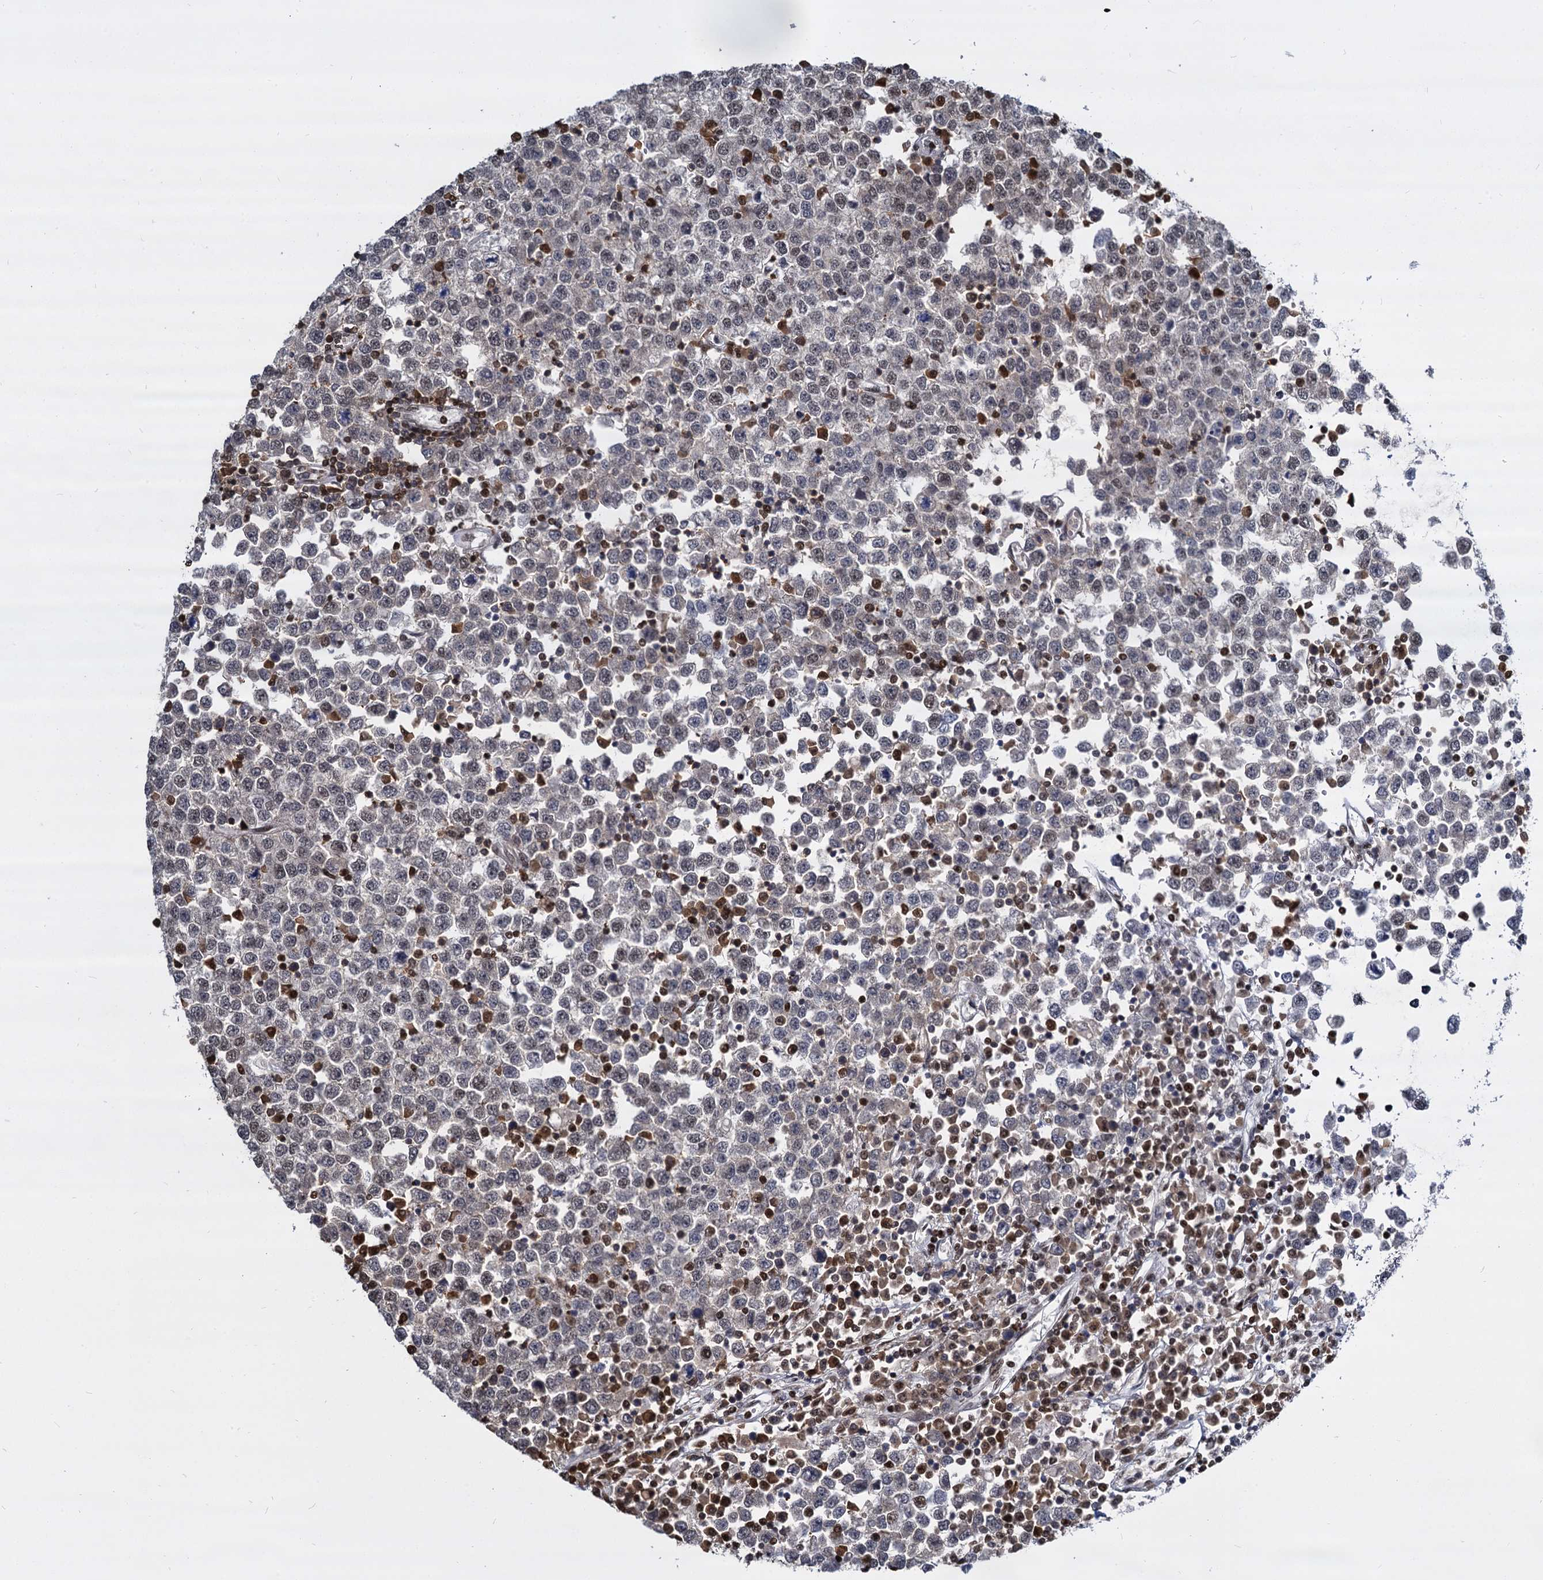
{"staining": {"intensity": "weak", "quantity": "<25%", "location": "nuclear"}, "tissue": "testis cancer", "cell_type": "Tumor cells", "image_type": "cancer", "snomed": [{"axis": "morphology", "description": "Seminoma, NOS"}, {"axis": "topography", "description": "Testis"}], "caption": "Protein analysis of seminoma (testis) reveals no significant staining in tumor cells.", "gene": "DCPS", "patient": {"sex": "male", "age": 65}}